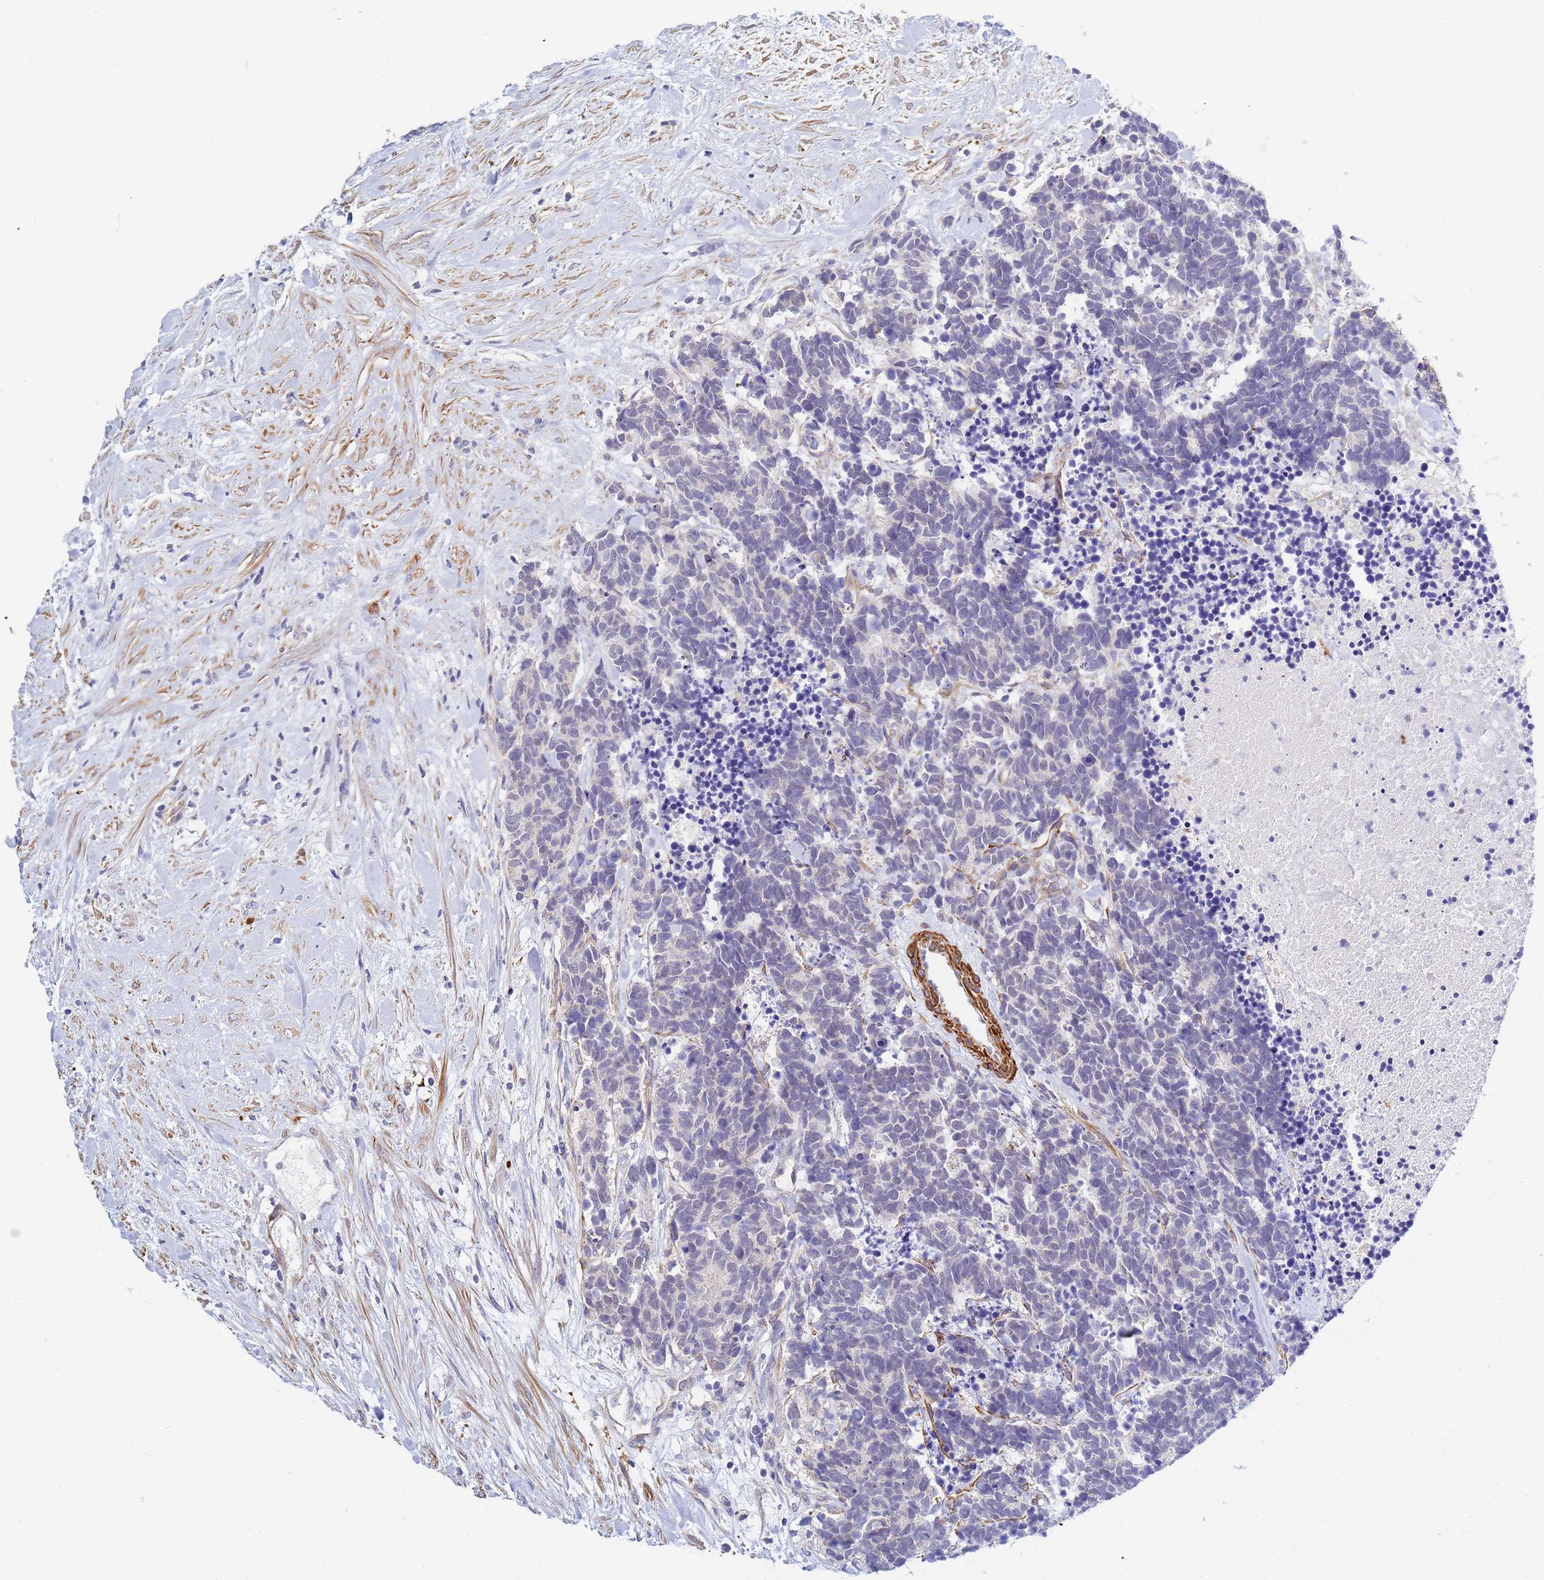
{"staining": {"intensity": "negative", "quantity": "none", "location": "none"}, "tissue": "carcinoid", "cell_type": "Tumor cells", "image_type": "cancer", "snomed": [{"axis": "morphology", "description": "Carcinoma, NOS"}, {"axis": "morphology", "description": "Carcinoid, malignant, NOS"}, {"axis": "topography", "description": "Prostate"}], "caption": "Immunohistochemical staining of human carcinoma demonstrates no significant expression in tumor cells.", "gene": "SDR39U1", "patient": {"sex": "male", "age": 57}}